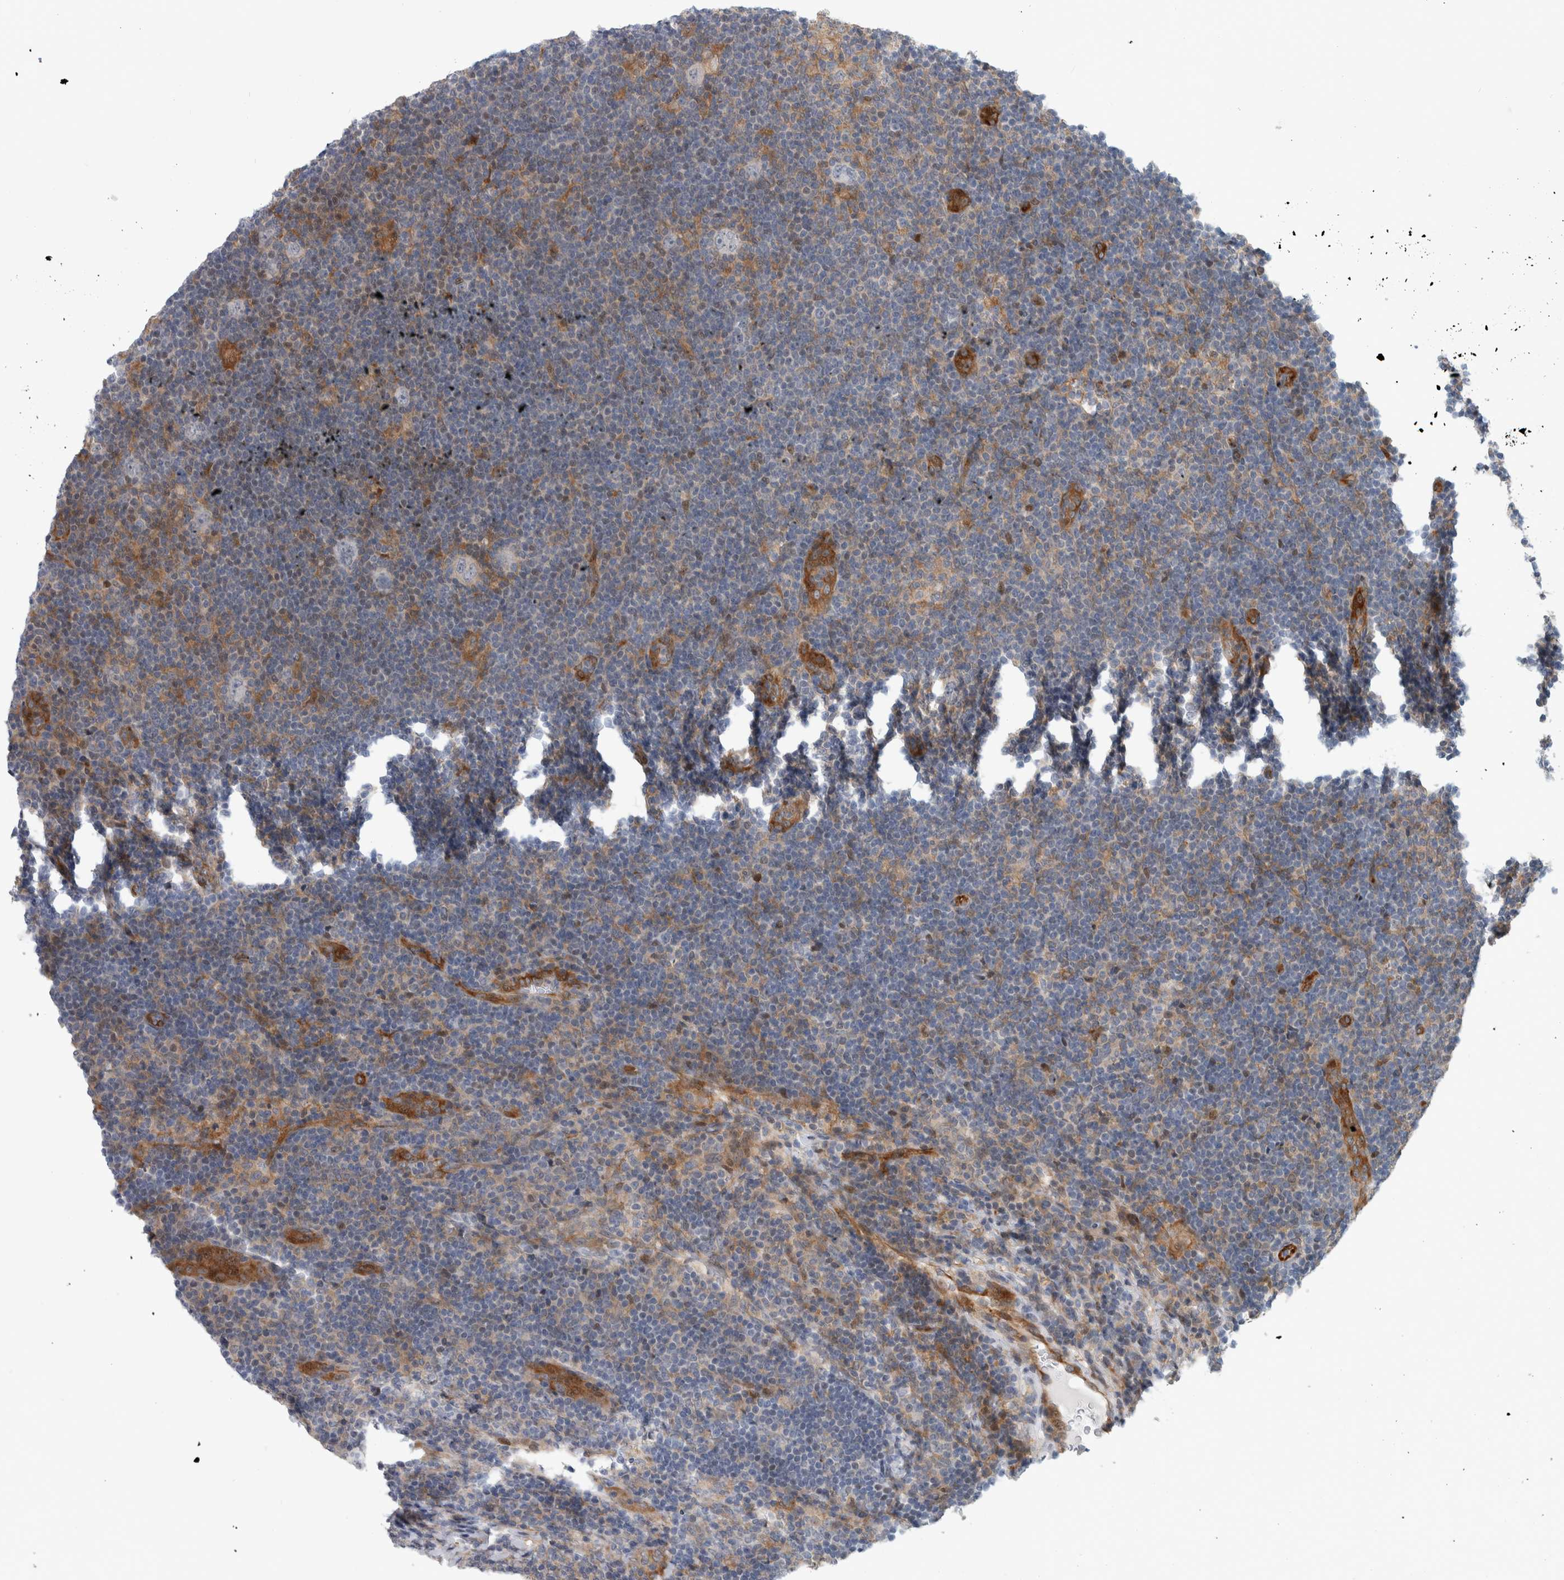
{"staining": {"intensity": "negative", "quantity": "none", "location": "none"}, "tissue": "lymphoma", "cell_type": "Tumor cells", "image_type": "cancer", "snomed": [{"axis": "morphology", "description": "Hodgkin's disease, NOS"}, {"axis": "topography", "description": "Lymph node"}], "caption": "An immunohistochemistry (IHC) micrograph of Hodgkin's disease is shown. There is no staining in tumor cells of Hodgkin's disease. (DAB immunohistochemistry (IHC) visualized using brightfield microscopy, high magnification).", "gene": "MSL1", "patient": {"sex": "female", "age": 57}}